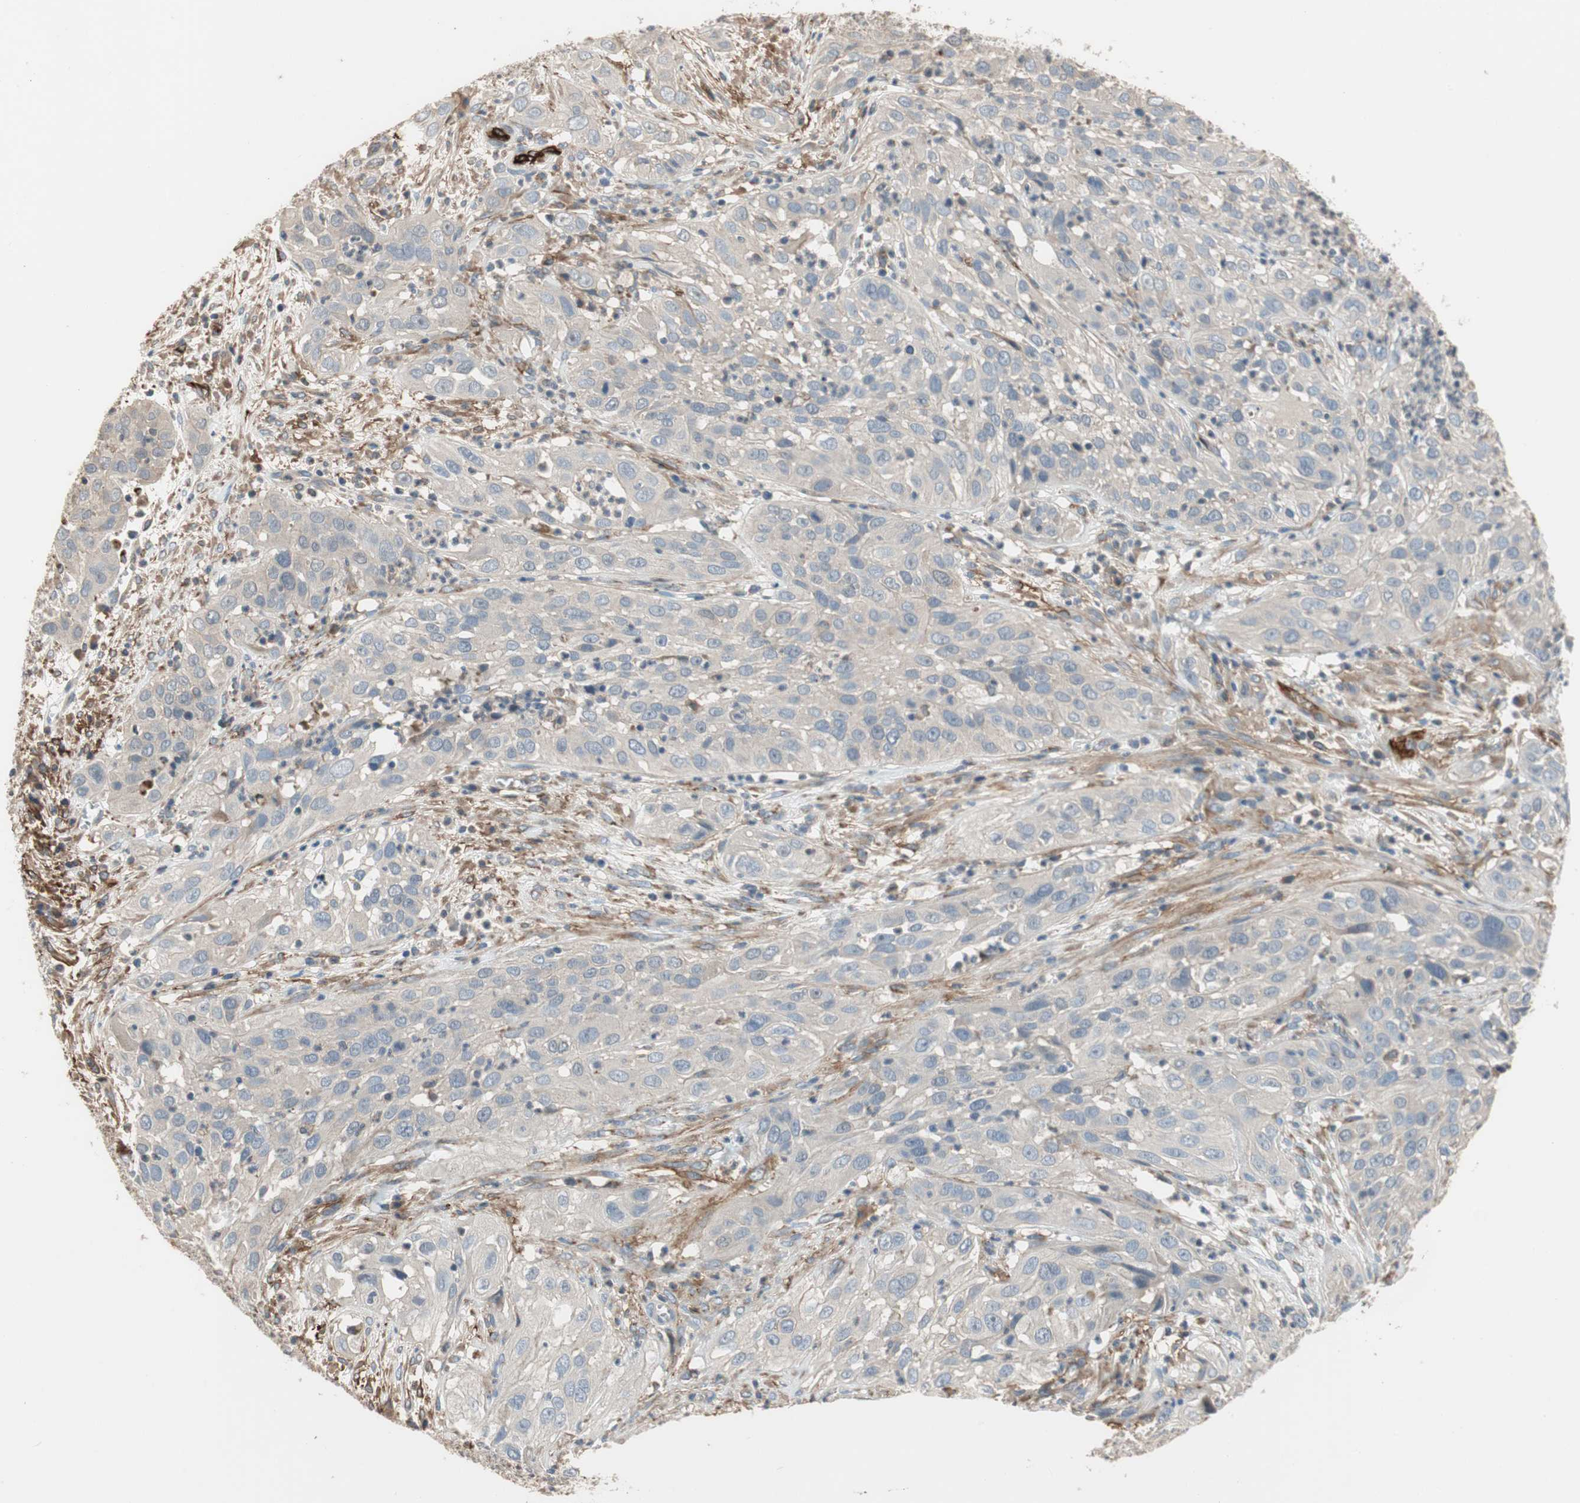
{"staining": {"intensity": "negative", "quantity": "none", "location": "none"}, "tissue": "cervical cancer", "cell_type": "Tumor cells", "image_type": "cancer", "snomed": [{"axis": "morphology", "description": "Squamous cell carcinoma, NOS"}, {"axis": "topography", "description": "Cervix"}], "caption": "This is a photomicrograph of immunohistochemistry staining of cervical cancer (squamous cell carcinoma), which shows no staining in tumor cells. (Brightfield microscopy of DAB (3,3'-diaminobenzidine) IHC at high magnification).", "gene": "ALPL", "patient": {"sex": "female", "age": 32}}